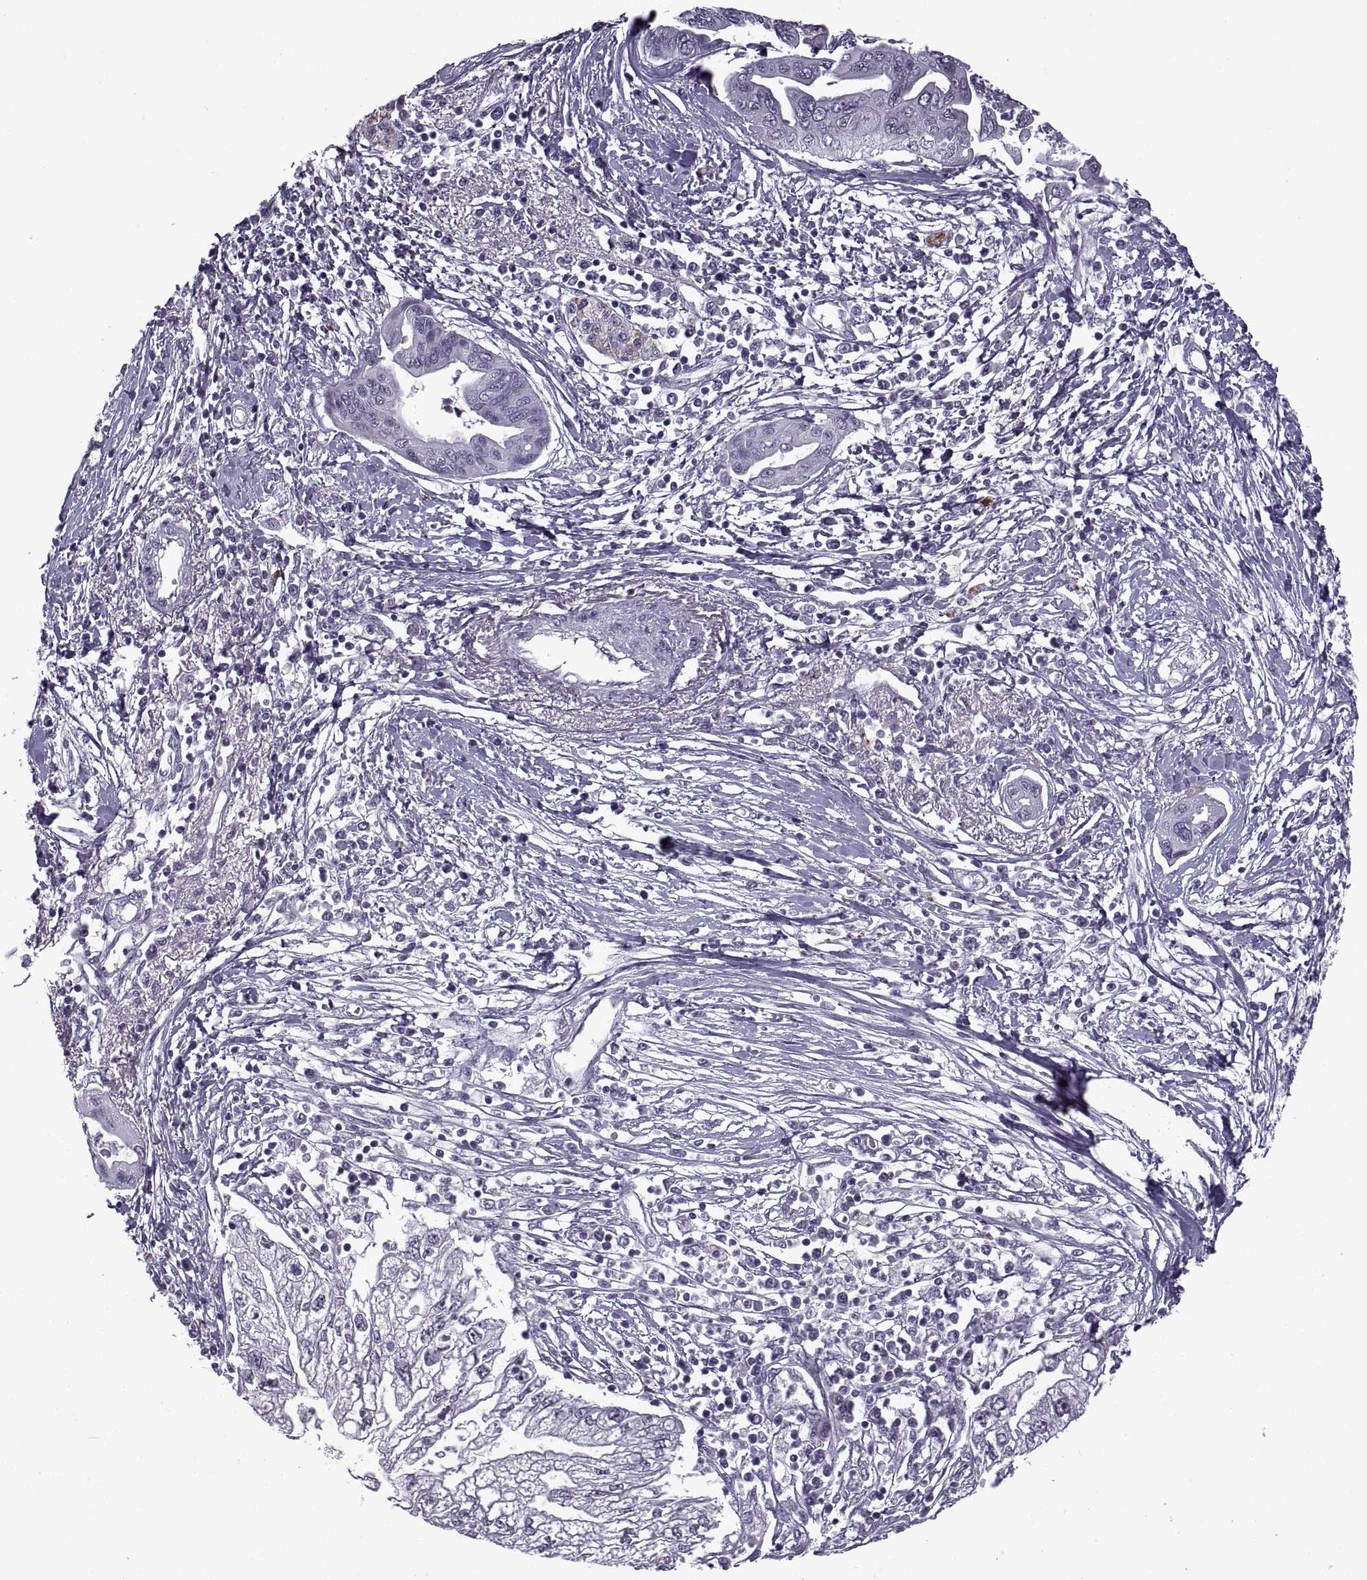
{"staining": {"intensity": "negative", "quantity": "none", "location": "none"}, "tissue": "pancreatic cancer", "cell_type": "Tumor cells", "image_type": "cancer", "snomed": [{"axis": "morphology", "description": "Adenocarcinoma, NOS"}, {"axis": "topography", "description": "Pancreas"}], "caption": "High power microscopy micrograph of an immunohistochemistry (IHC) micrograph of pancreatic cancer, revealing no significant positivity in tumor cells.", "gene": "SINHCAF", "patient": {"sex": "male", "age": 70}}